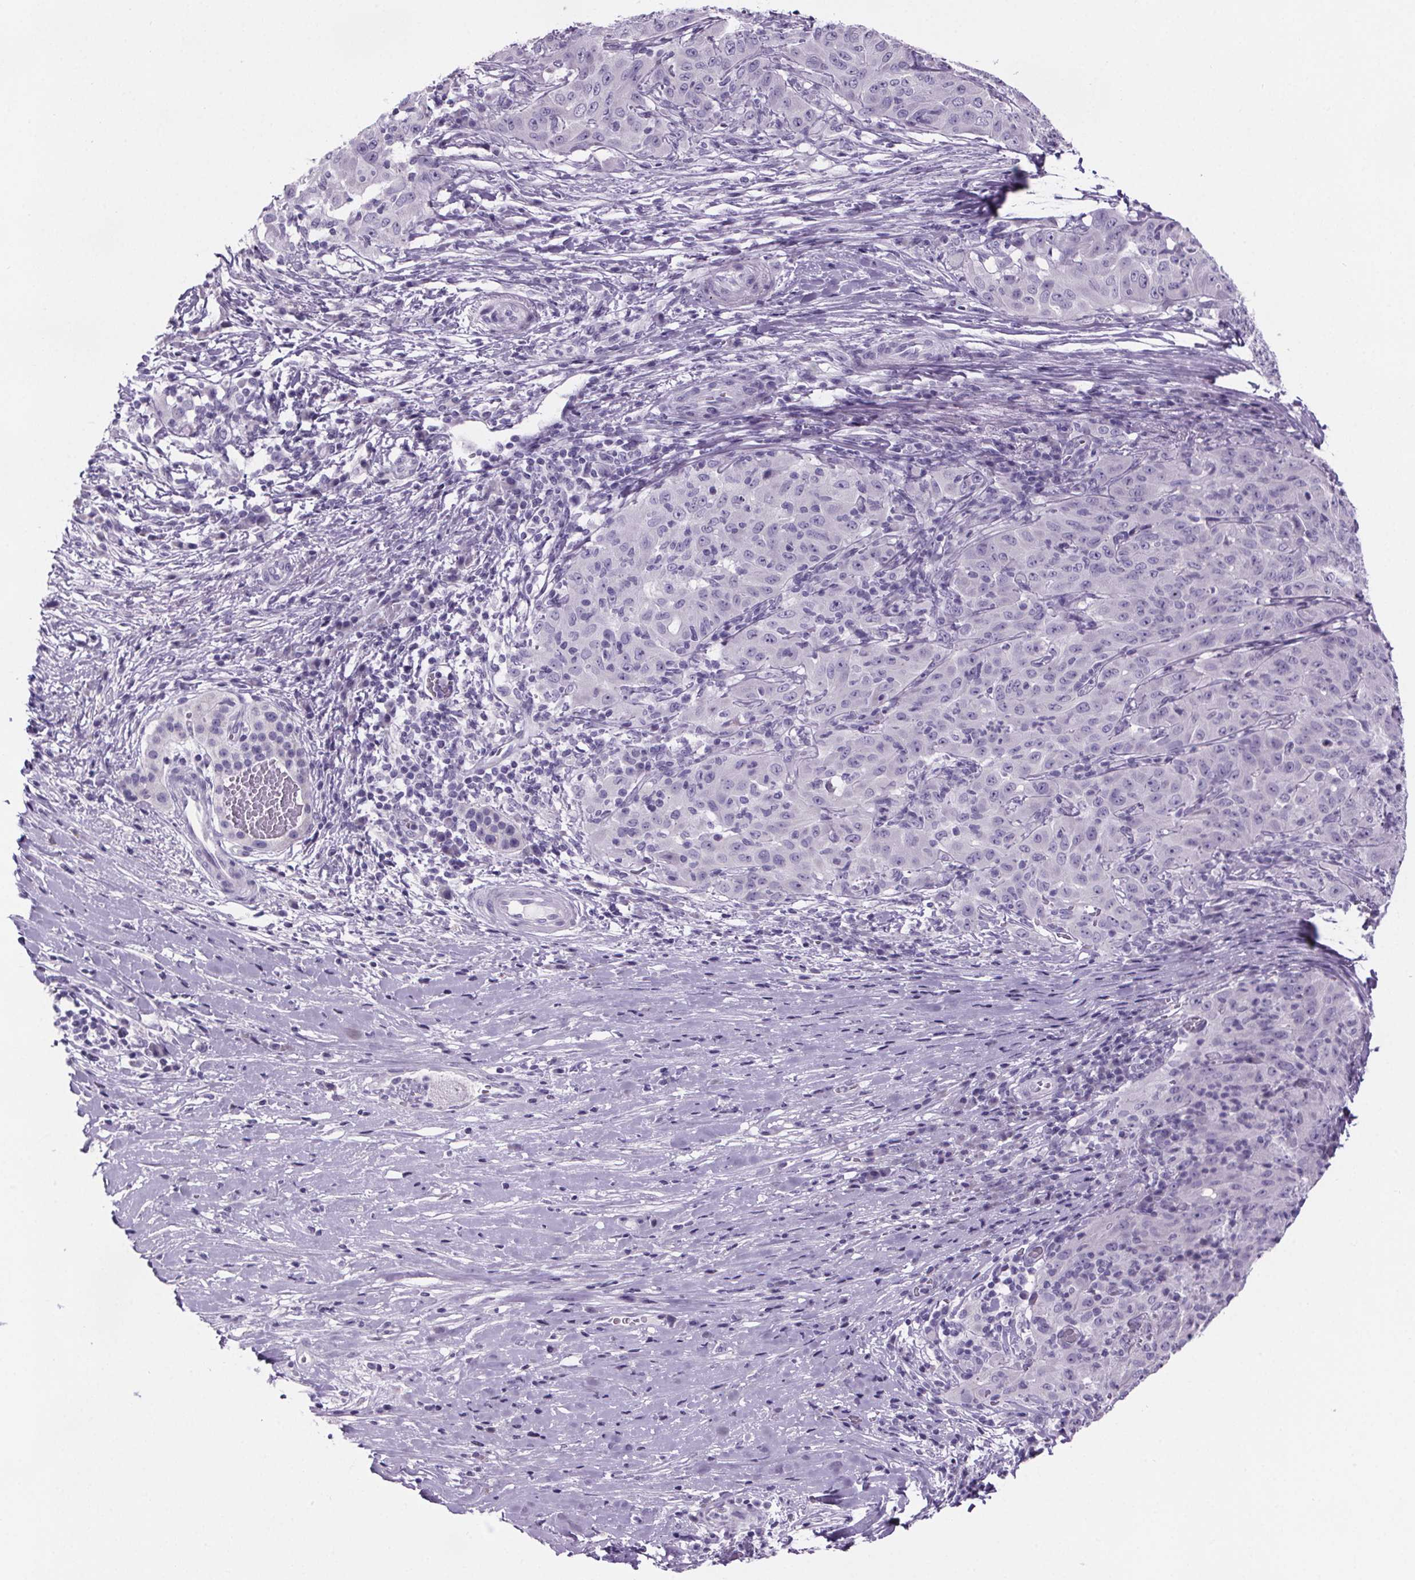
{"staining": {"intensity": "negative", "quantity": "none", "location": "none"}, "tissue": "pancreatic cancer", "cell_type": "Tumor cells", "image_type": "cancer", "snomed": [{"axis": "morphology", "description": "Adenocarcinoma, NOS"}, {"axis": "topography", "description": "Pancreas"}], "caption": "This is a histopathology image of immunohistochemistry staining of pancreatic cancer (adenocarcinoma), which shows no positivity in tumor cells. The staining is performed using DAB brown chromogen with nuclei counter-stained in using hematoxylin.", "gene": "CUBN", "patient": {"sex": "male", "age": 63}}